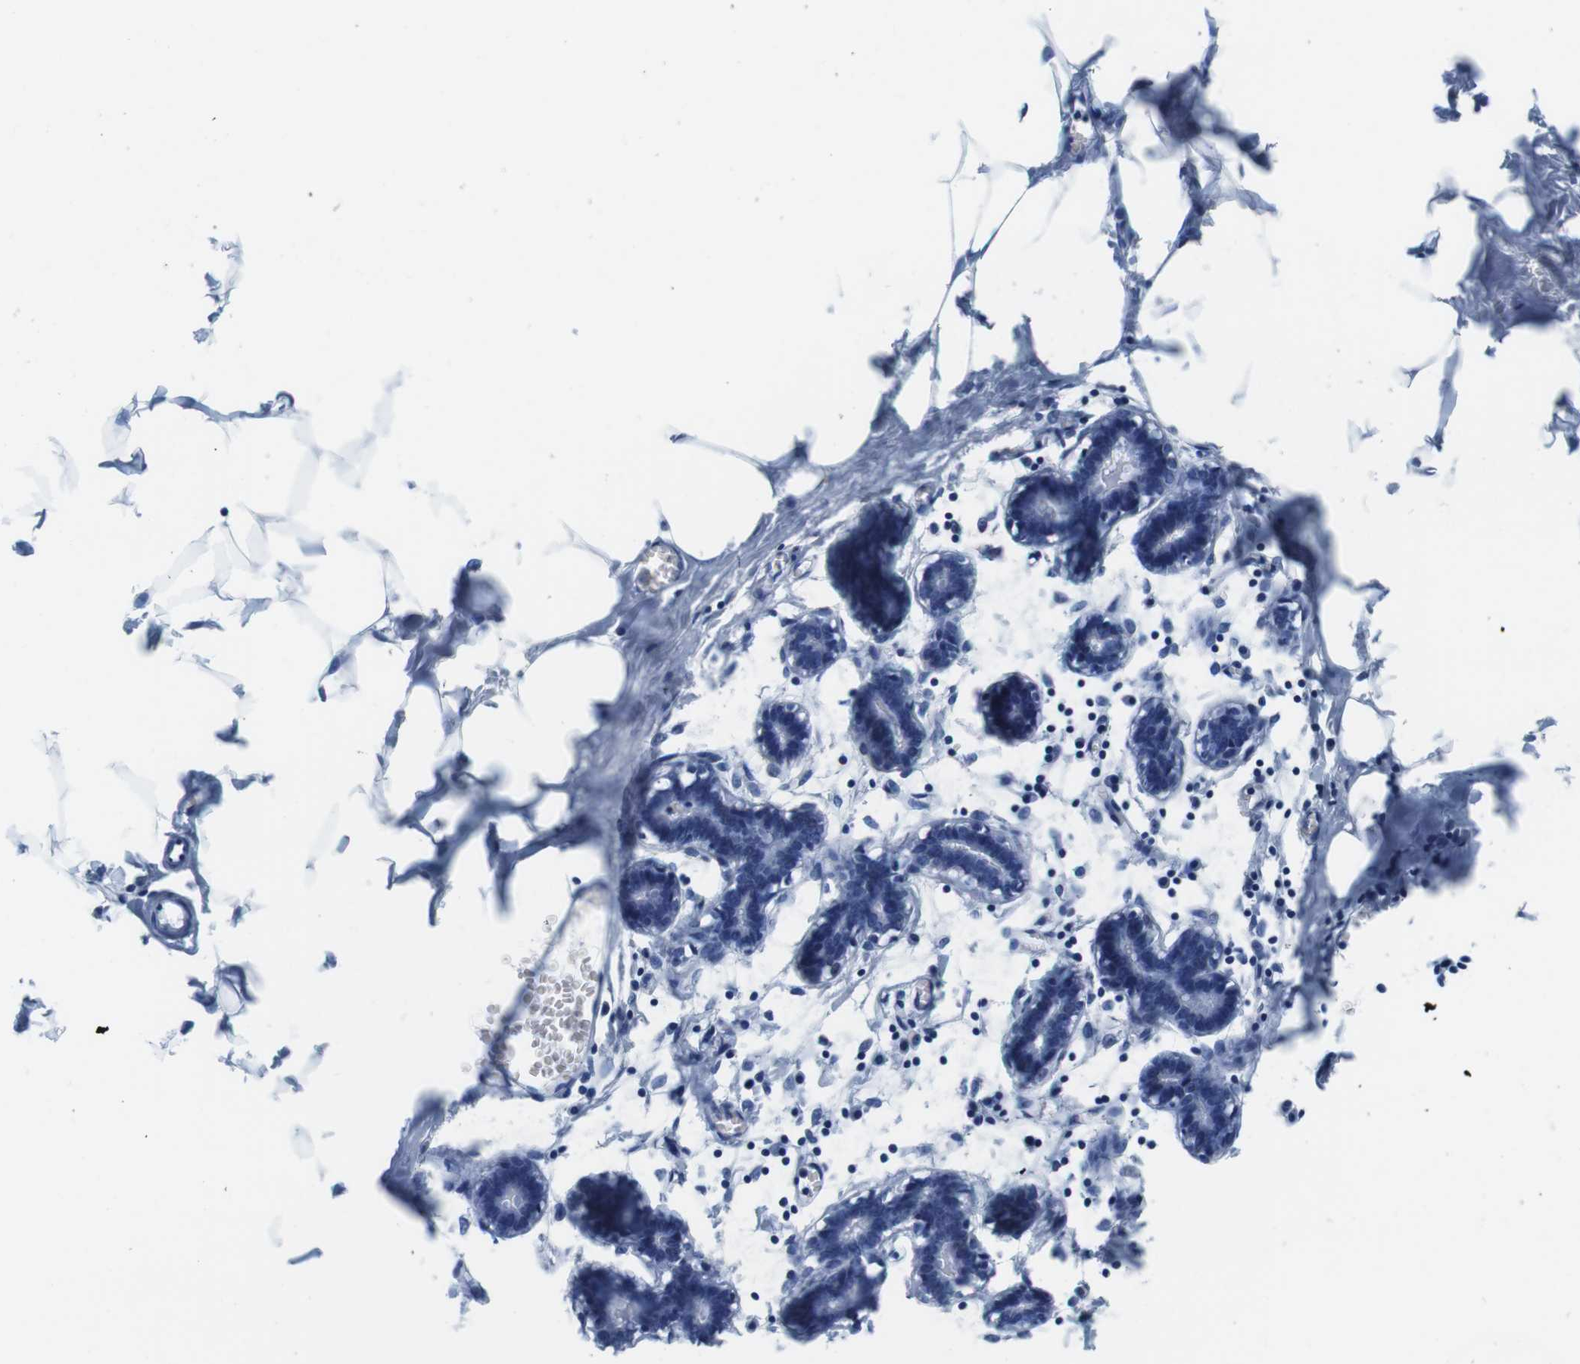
{"staining": {"intensity": "negative", "quantity": "none", "location": "none"}, "tissue": "breast", "cell_type": "Adipocytes", "image_type": "normal", "snomed": [{"axis": "morphology", "description": "Normal tissue, NOS"}, {"axis": "topography", "description": "Breast"}], "caption": "This image is of benign breast stained with immunohistochemistry (IHC) to label a protein in brown with the nuclei are counter-stained blue. There is no expression in adipocytes.", "gene": "MAP6", "patient": {"sex": "female", "age": 27}}